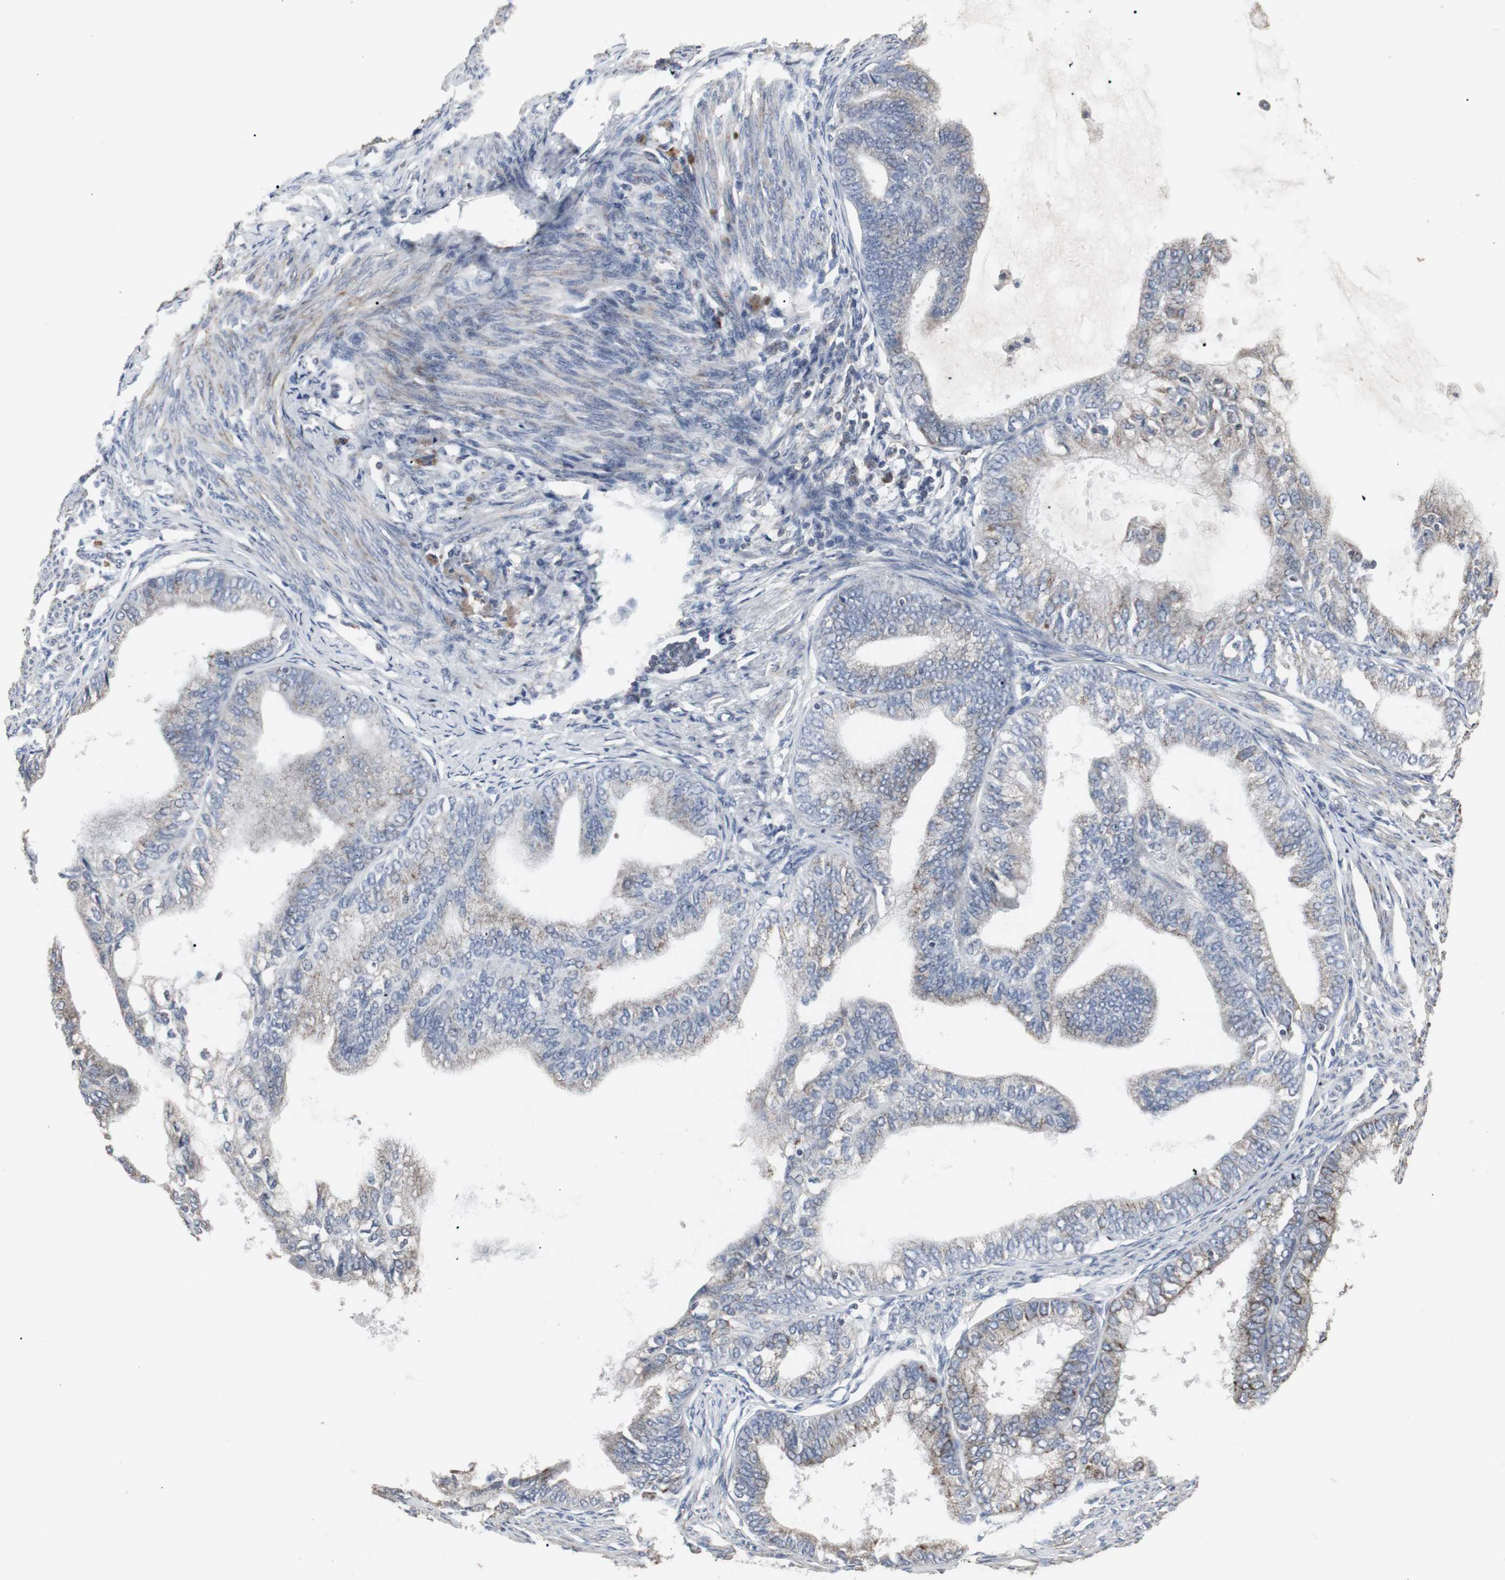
{"staining": {"intensity": "weak", "quantity": "25%-75%", "location": "cytoplasmic/membranous"}, "tissue": "endometrial cancer", "cell_type": "Tumor cells", "image_type": "cancer", "snomed": [{"axis": "morphology", "description": "Adenocarcinoma, NOS"}, {"axis": "topography", "description": "Endometrium"}], "caption": "A high-resolution photomicrograph shows immunohistochemistry (IHC) staining of endometrial cancer (adenocarcinoma), which exhibits weak cytoplasmic/membranous positivity in about 25%-75% of tumor cells.", "gene": "ACAA1", "patient": {"sex": "female", "age": 86}}